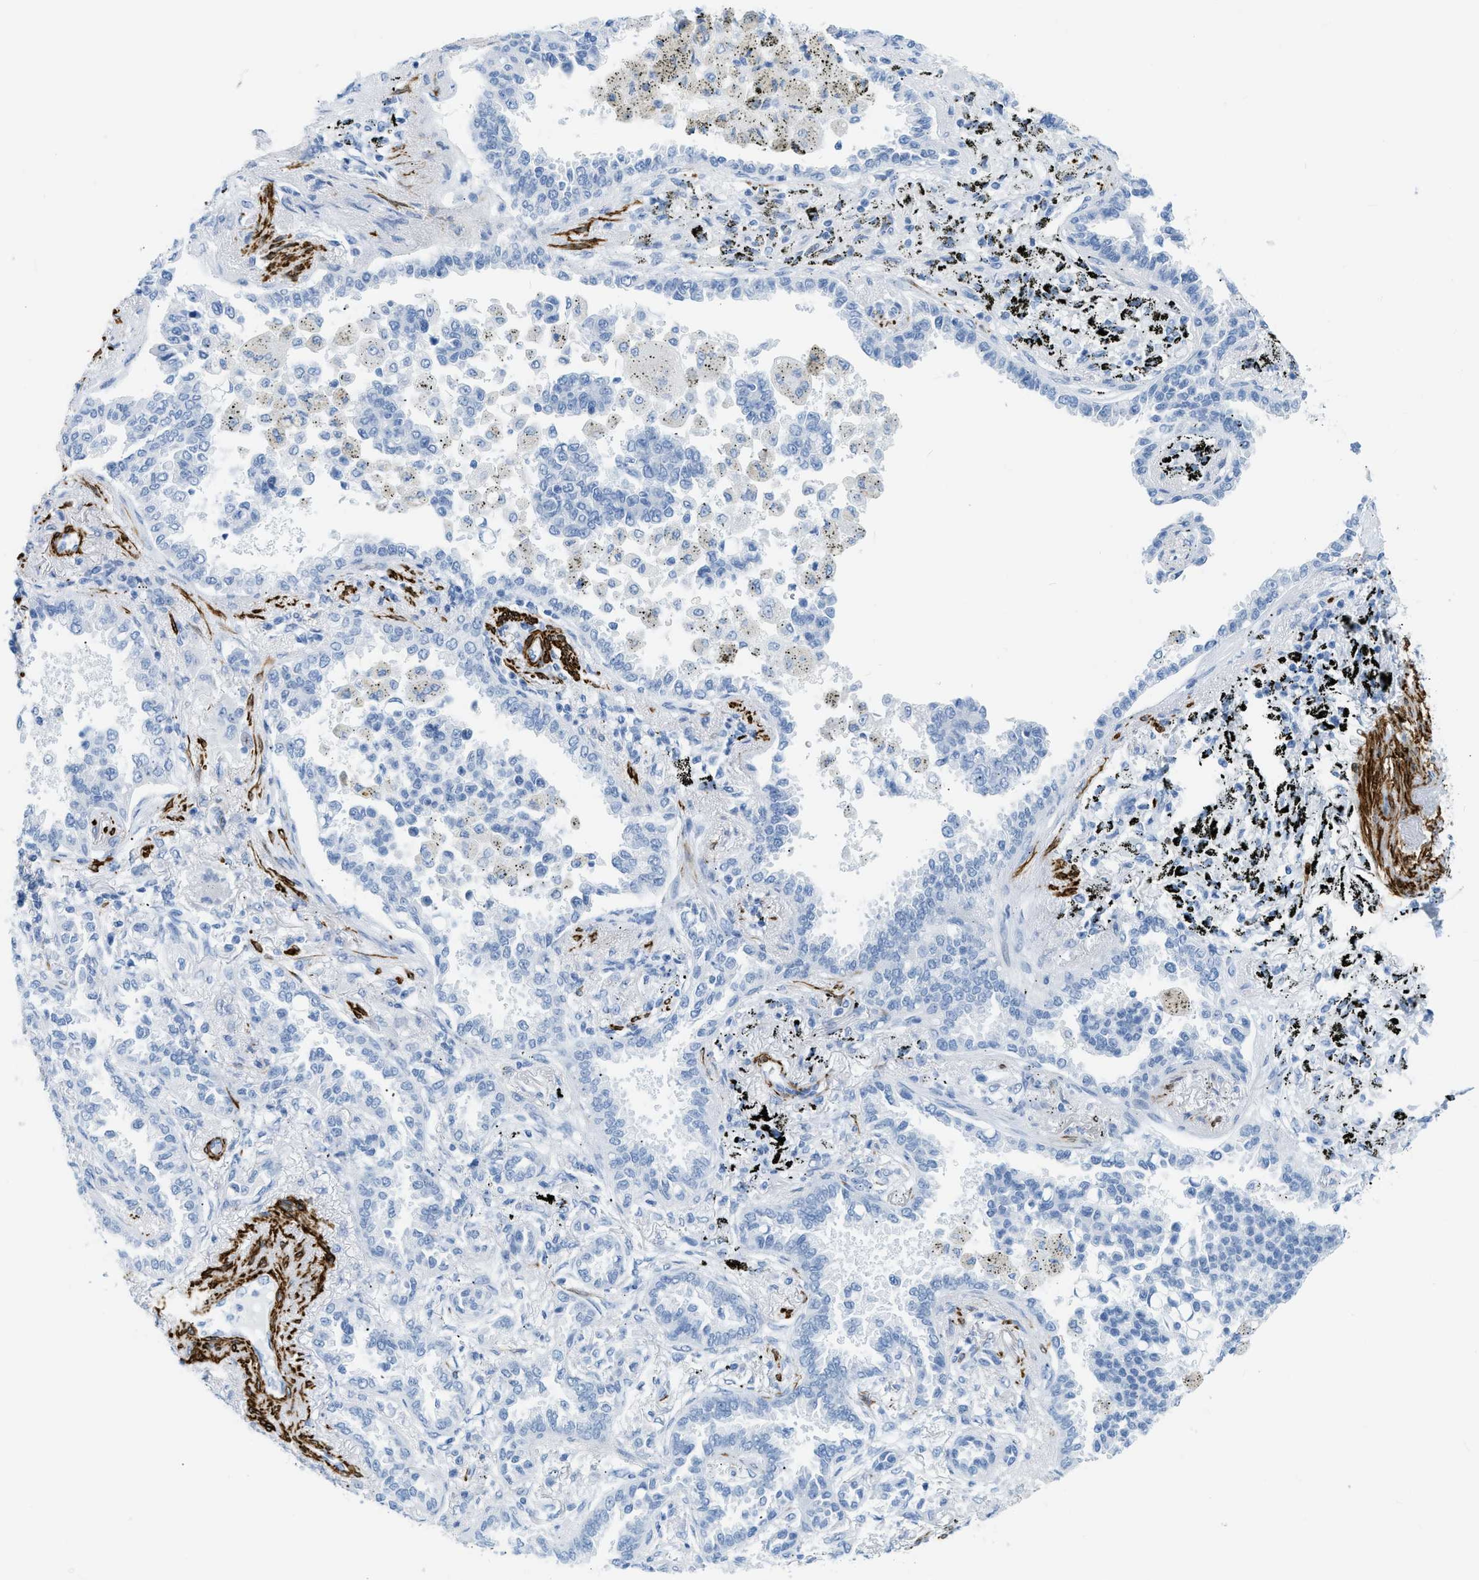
{"staining": {"intensity": "negative", "quantity": "none", "location": "none"}, "tissue": "lung cancer", "cell_type": "Tumor cells", "image_type": "cancer", "snomed": [{"axis": "morphology", "description": "Normal tissue, NOS"}, {"axis": "morphology", "description": "Adenocarcinoma, NOS"}, {"axis": "topography", "description": "Lung"}], "caption": "Histopathology image shows no protein staining in tumor cells of adenocarcinoma (lung) tissue.", "gene": "DES", "patient": {"sex": "male", "age": 59}}